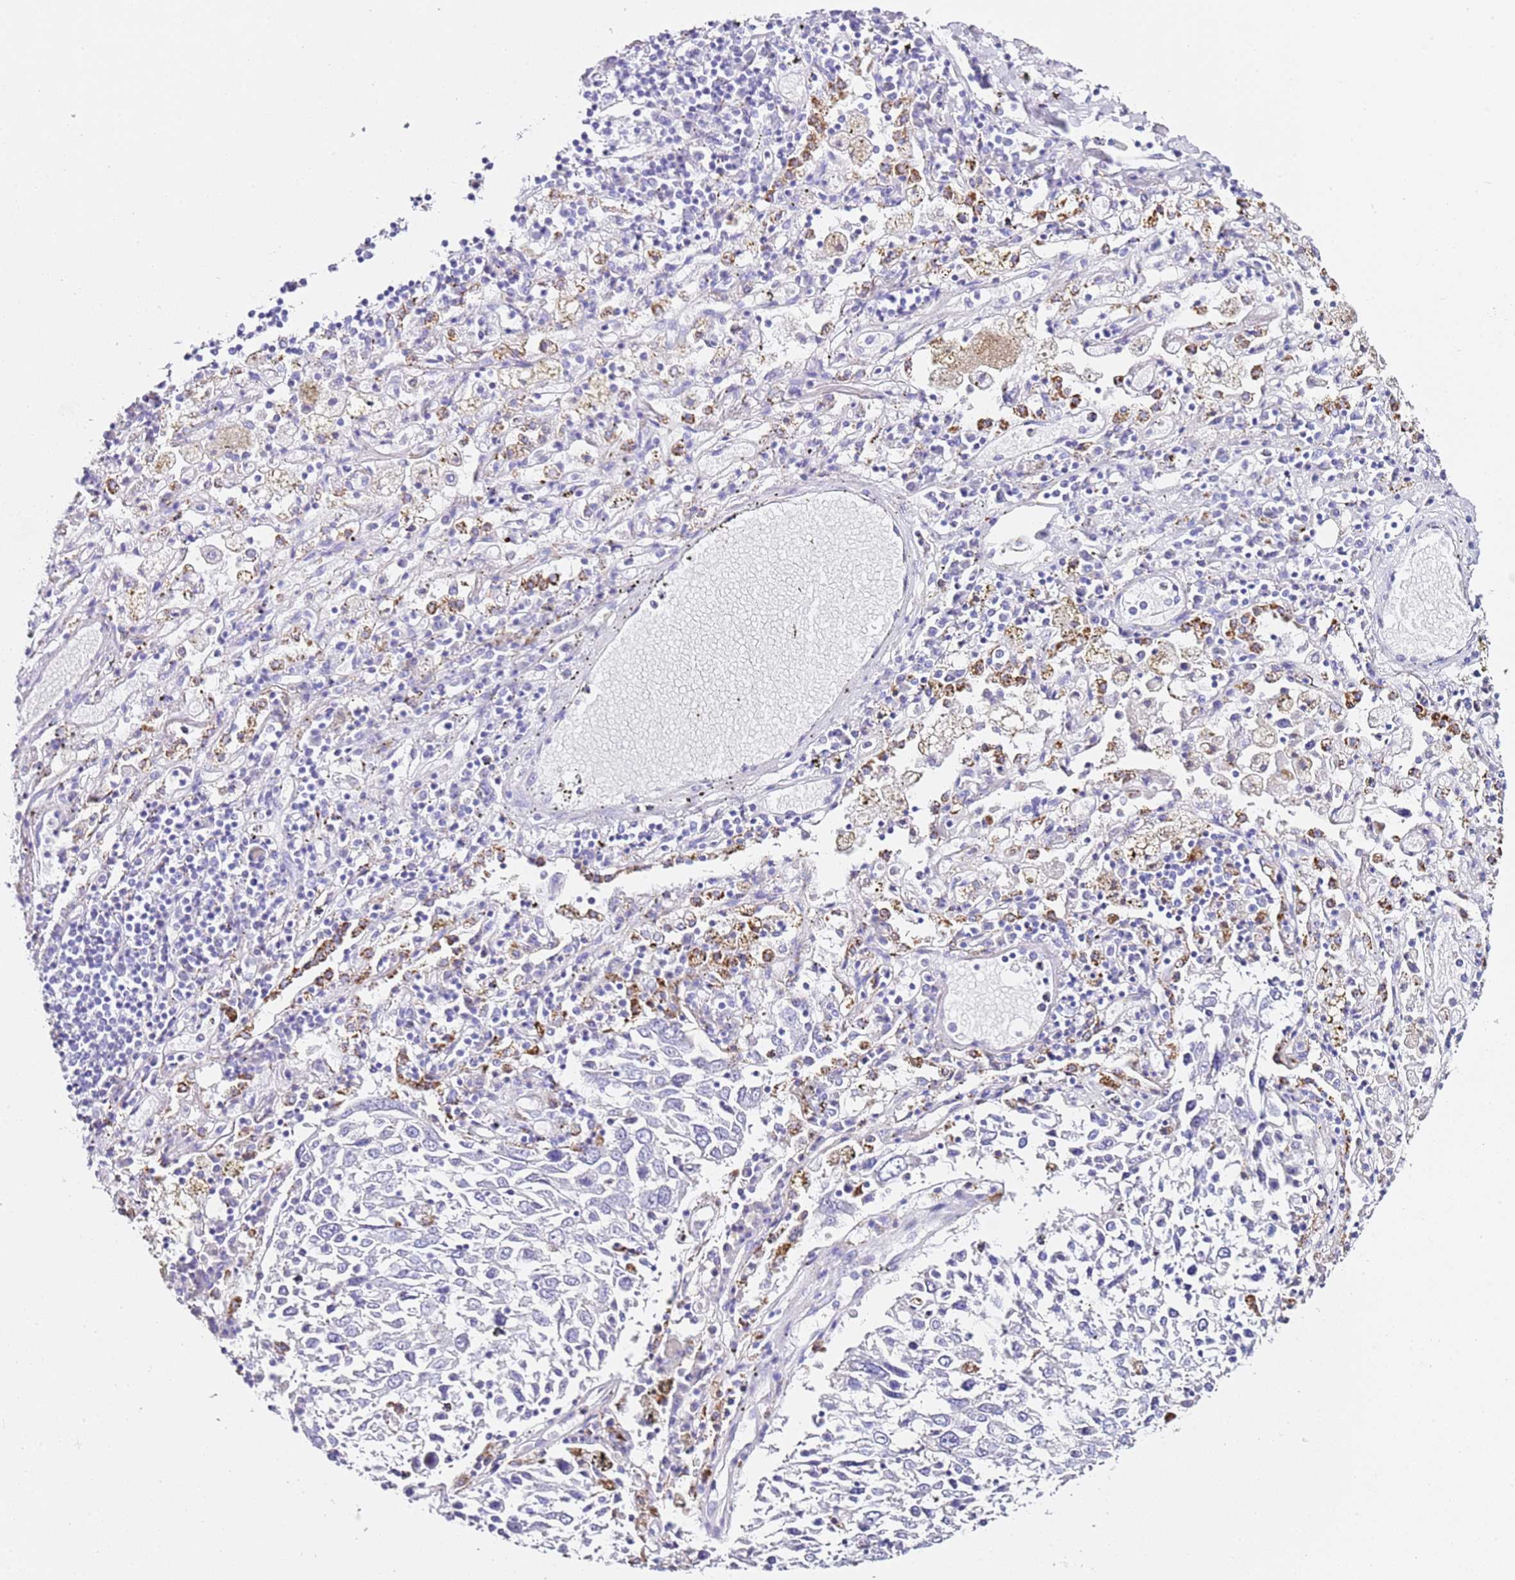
{"staining": {"intensity": "negative", "quantity": "none", "location": "none"}, "tissue": "lung cancer", "cell_type": "Tumor cells", "image_type": "cancer", "snomed": [{"axis": "morphology", "description": "Squamous cell carcinoma, NOS"}, {"axis": "topography", "description": "Lung"}], "caption": "Immunohistochemical staining of squamous cell carcinoma (lung) exhibits no significant staining in tumor cells. The staining was performed using DAB to visualize the protein expression in brown, while the nuclei were stained in blue with hematoxylin (Magnification: 20x).", "gene": "PTBP2", "patient": {"sex": "male", "age": 65}}